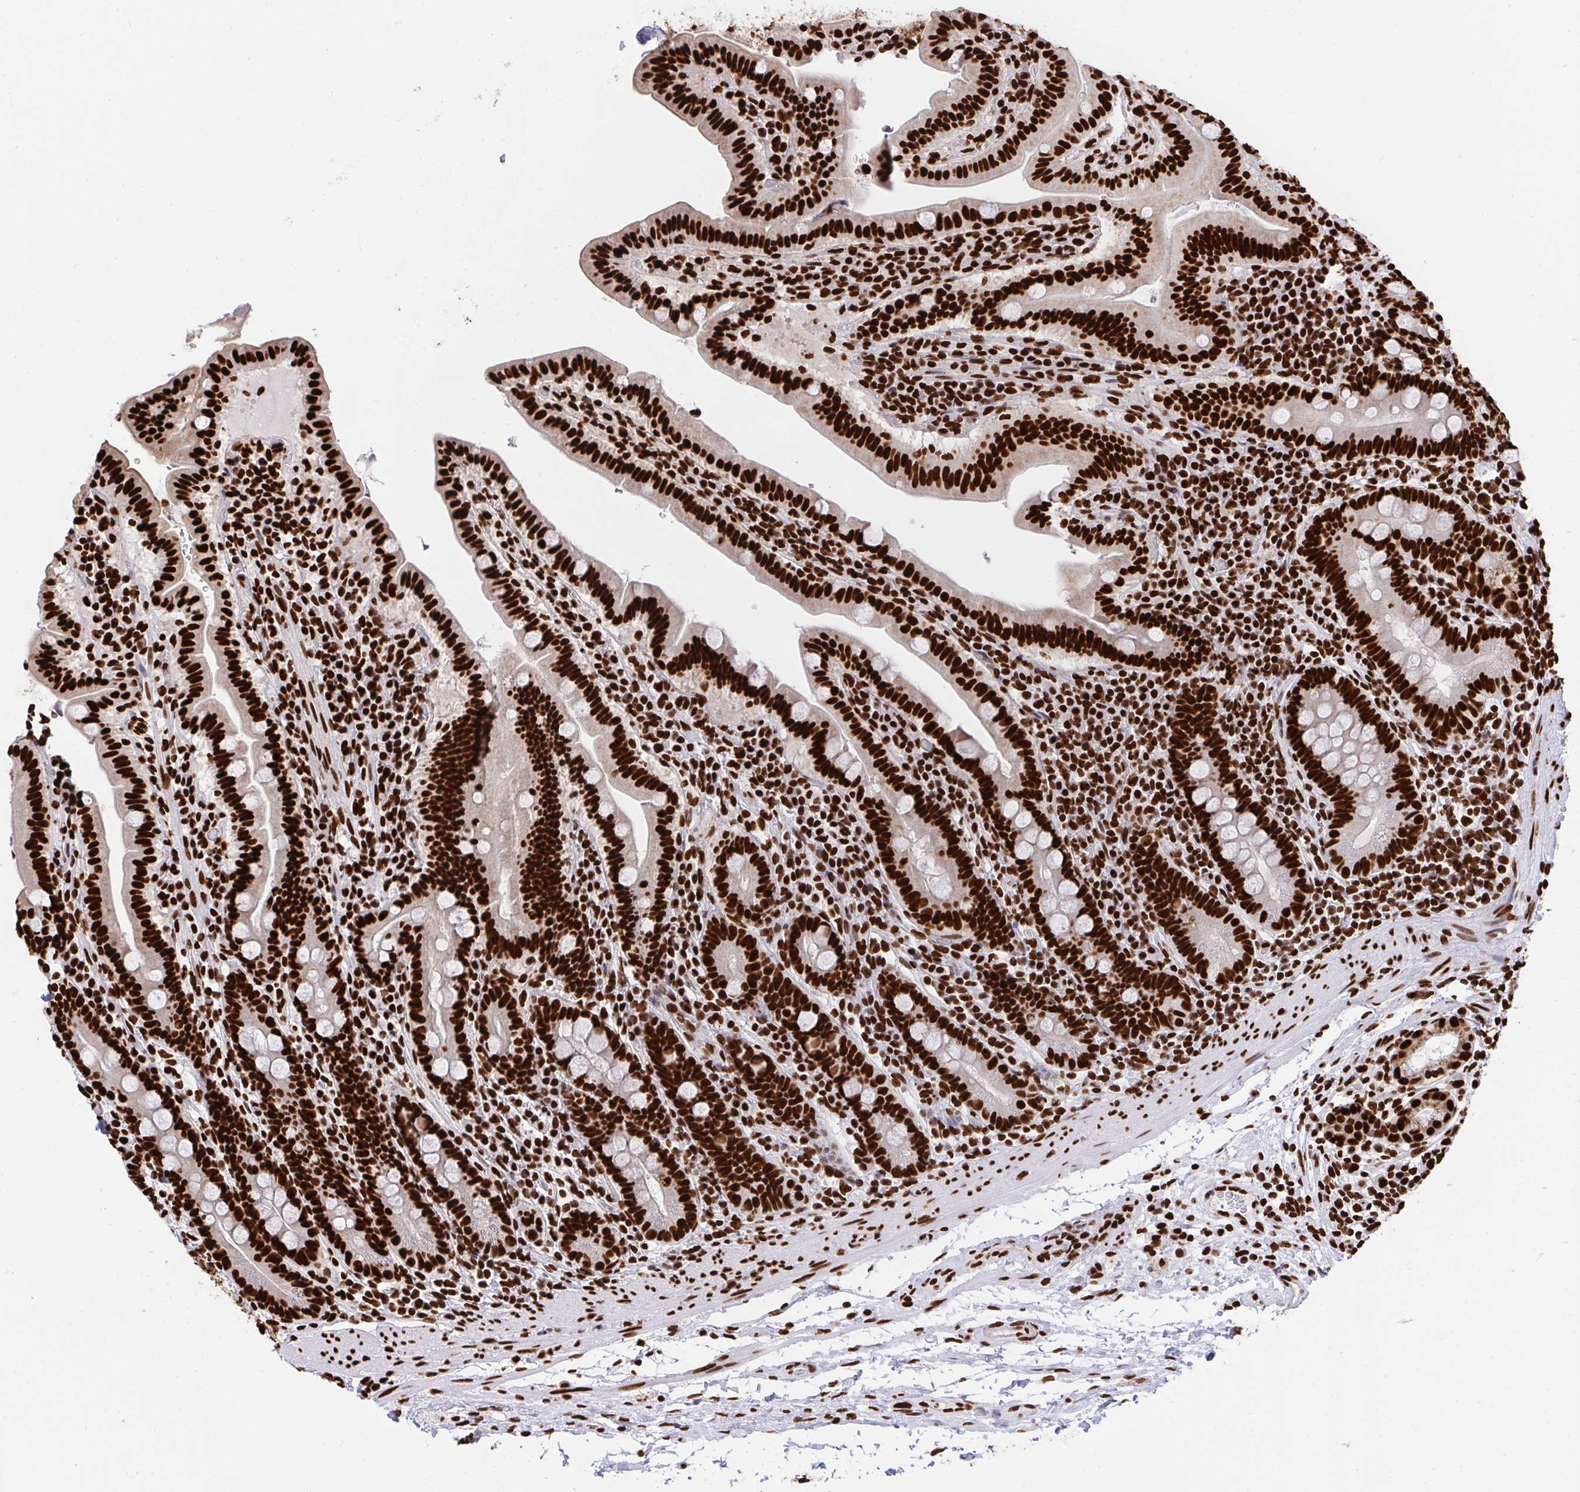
{"staining": {"intensity": "strong", "quantity": ">75%", "location": "nuclear"}, "tissue": "small intestine", "cell_type": "Glandular cells", "image_type": "normal", "snomed": [{"axis": "morphology", "description": "Normal tissue, NOS"}, {"axis": "topography", "description": "Small intestine"}], "caption": "This image shows normal small intestine stained with immunohistochemistry (IHC) to label a protein in brown. The nuclear of glandular cells show strong positivity for the protein. Nuclei are counter-stained blue.", "gene": "HNRNPL", "patient": {"sex": "male", "age": 26}}